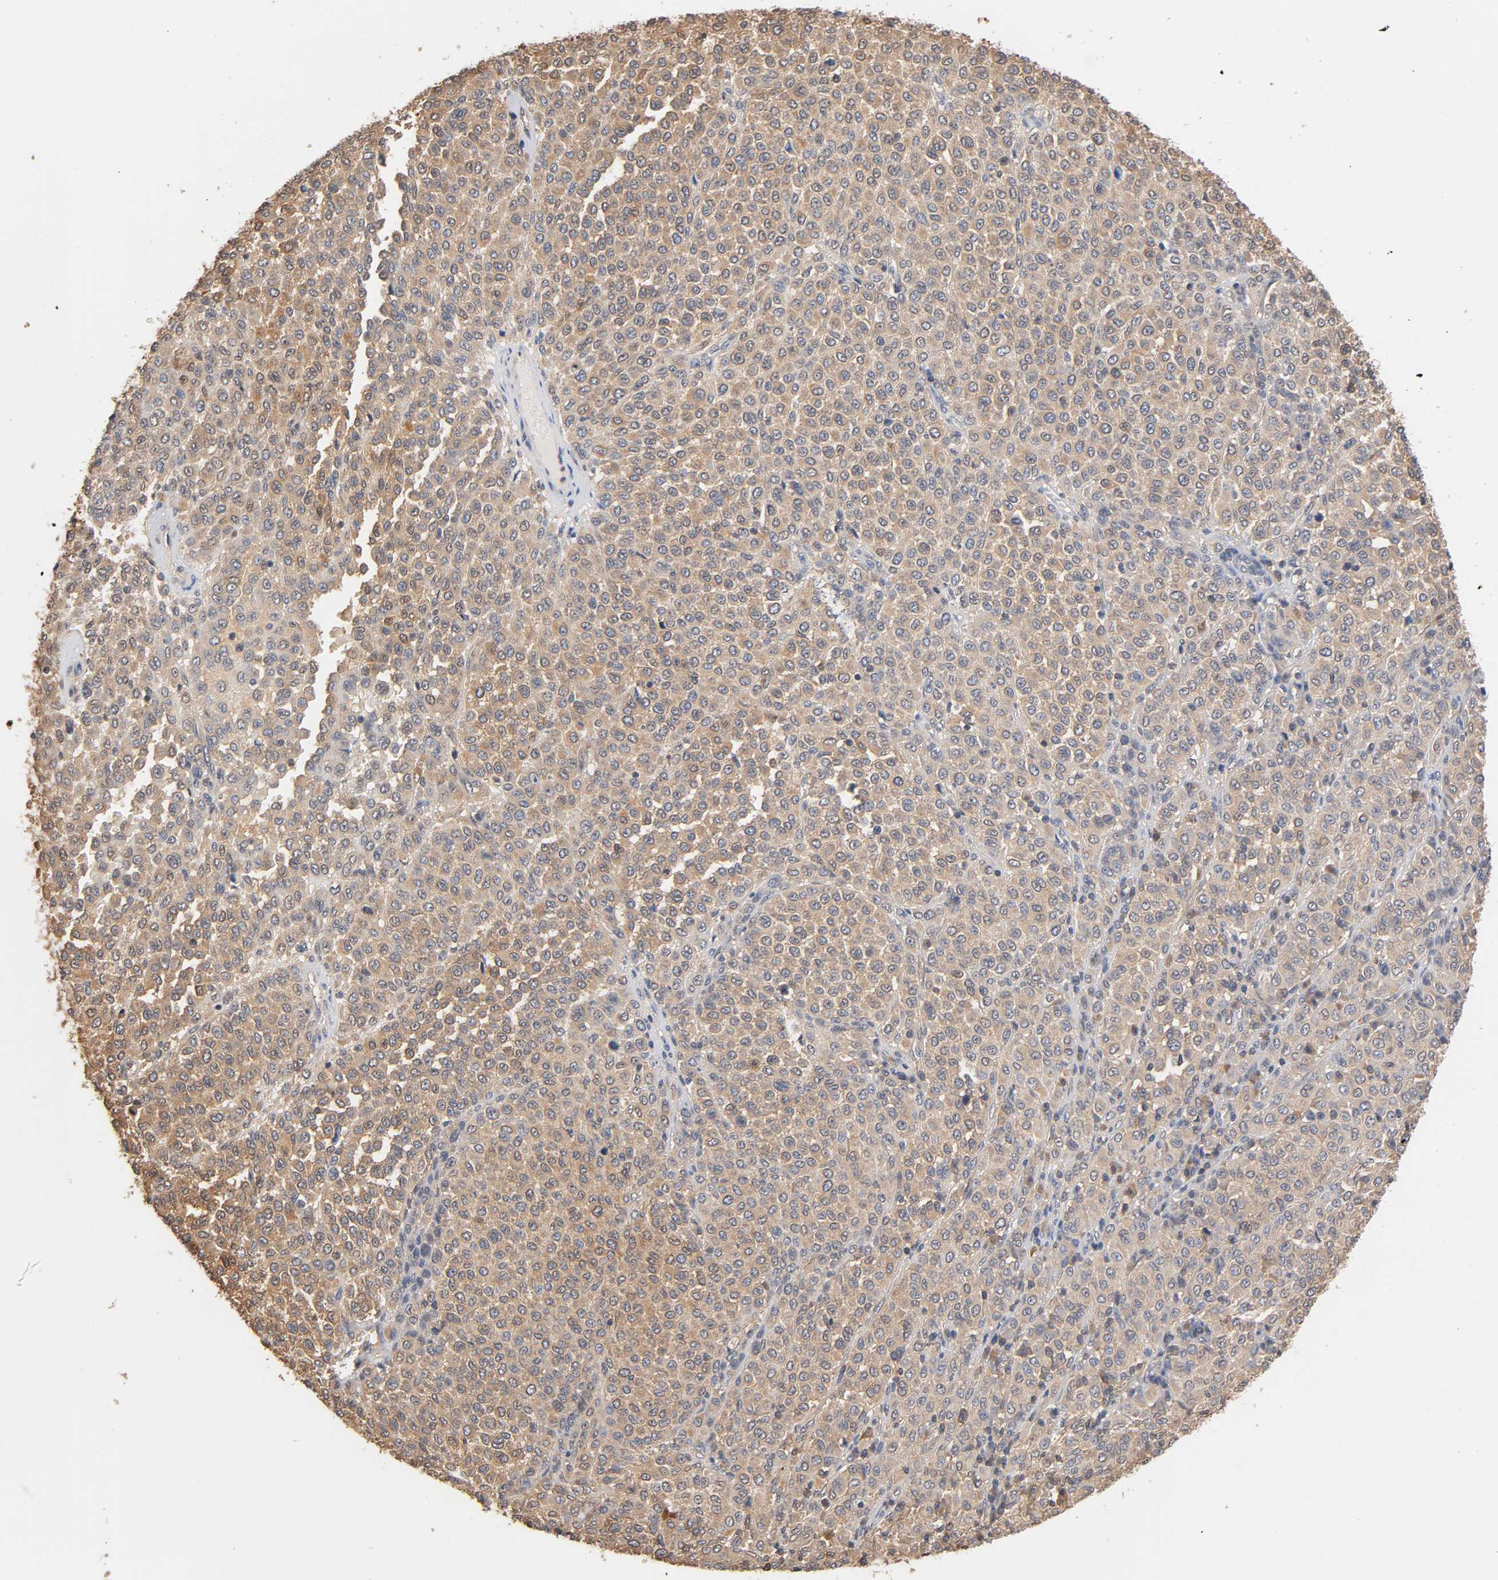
{"staining": {"intensity": "weak", "quantity": ">75%", "location": "cytoplasmic/membranous"}, "tissue": "melanoma", "cell_type": "Tumor cells", "image_type": "cancer", "snomed": [{"axis": "morphology", "description": "Malignant melanoma, Metastatic site"}, {"axis": "topography", "description": "Pancreas"}], "caption": "Immunohistochemistry staining of melanoma, which exhibits low levels of weak cytoplasmic/membranous staining in approximately >75% of tumor cells indicating weak cytoplasmic/membranous protein expression. The staining was performed using DAB (3,3'-diaminobenzidine) (brown) for protein detection and nuclei were counterstained in hematoxylin (blue).", "gene": "ALDOA", "patient": {"sex": "female", "age": 30}}